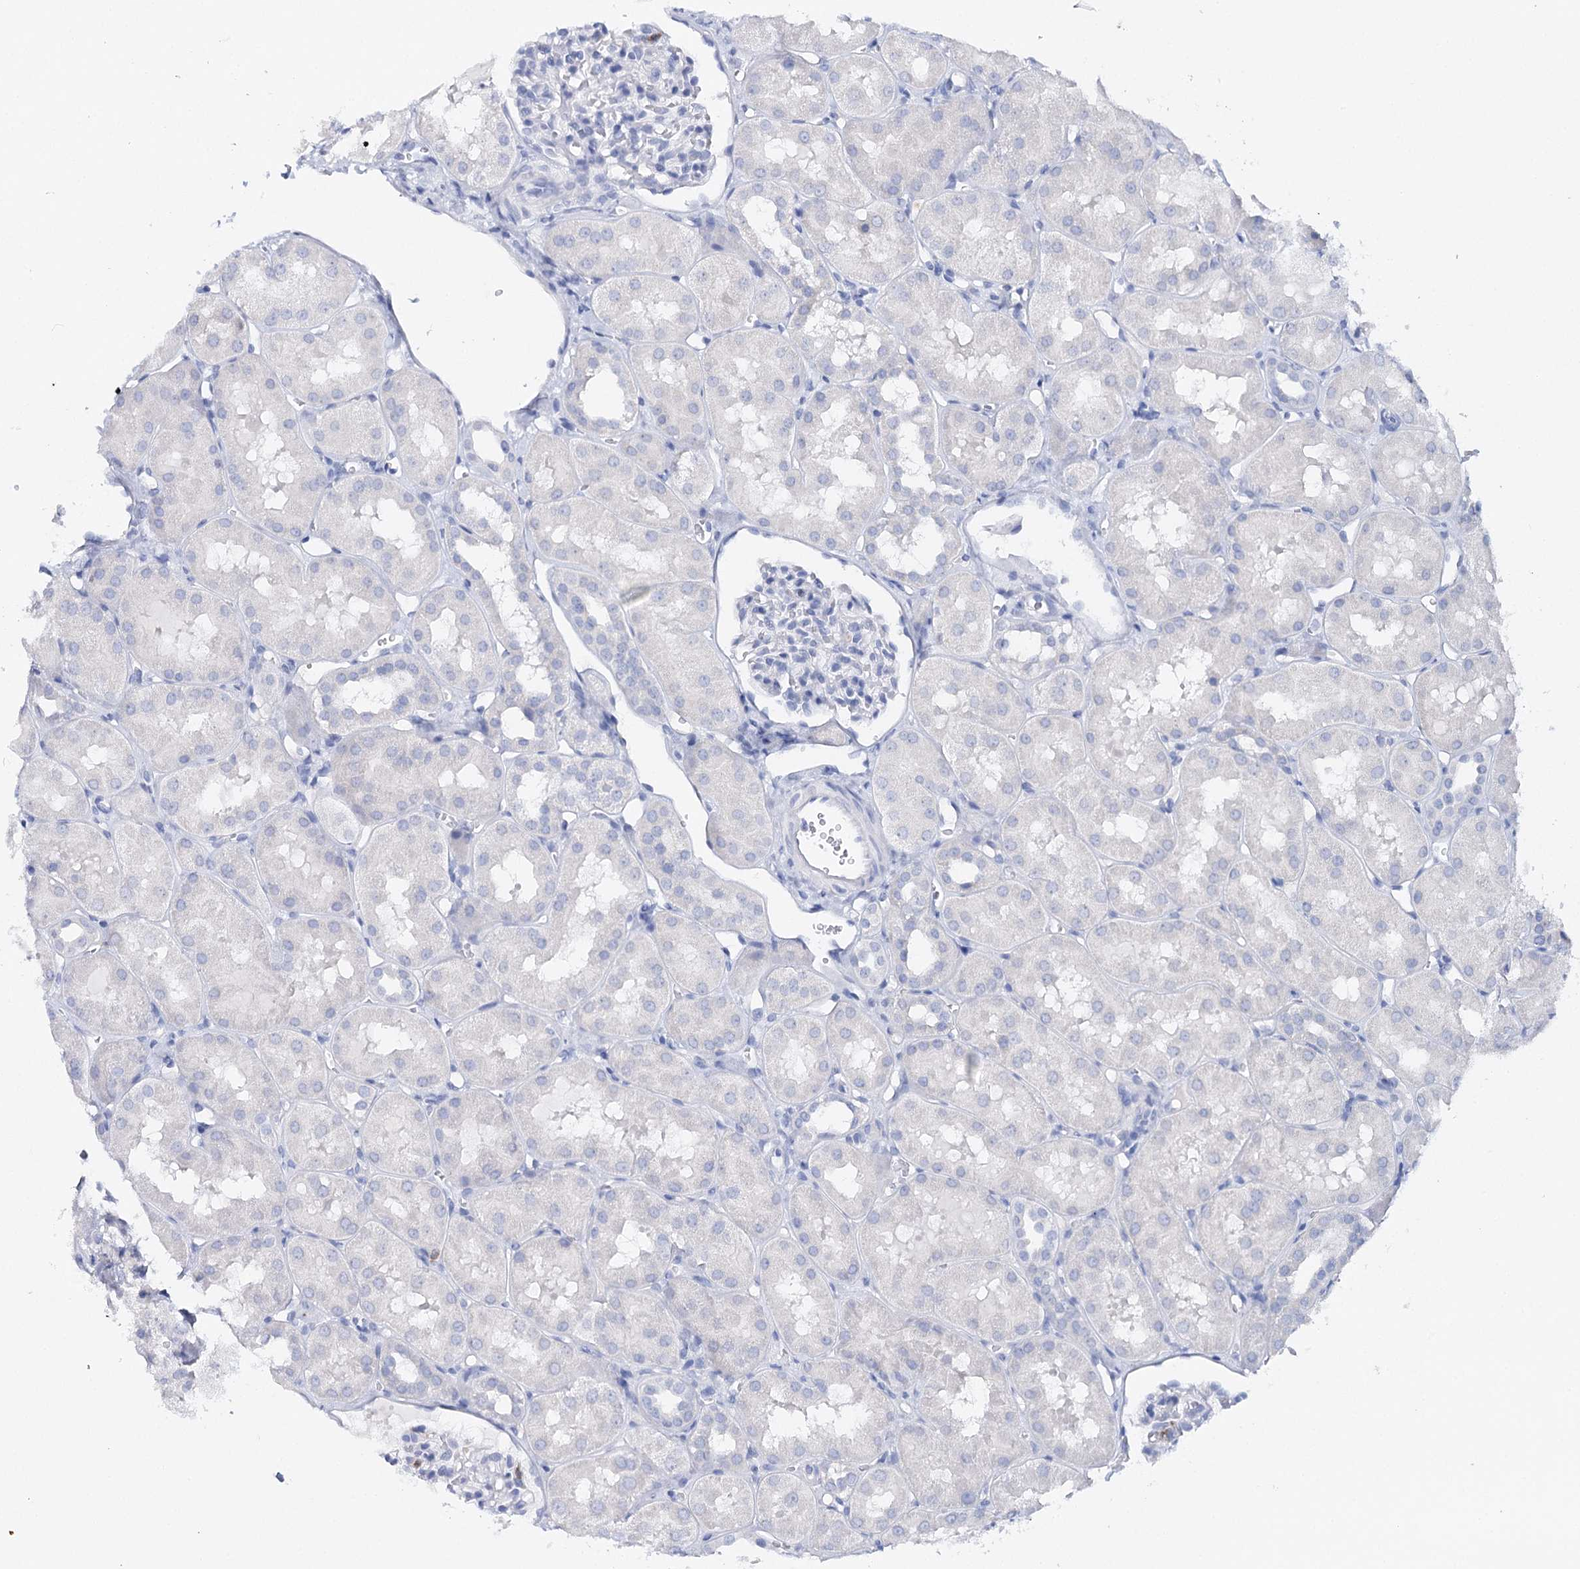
{"staining": {"intensity": "negative", "quantity": "none", "location": "none"}, "tissue": "kidney", "cell_type": "Cells in glomeruli", "image_type": "normal", "snomed": [{"axis": "morphology", "description": "Normal tissue, NOS"}, {"axis": "topography", "description": "Kidney"}, {"axis": "topography", "description": "Urinary bladder"}], "caption": "A high-resolution photomicrograph shows IHC staining of benign kidney, which exhibits no significant expression in cells in glomeruli.", "gene": "CEACAM8", "patient": {"sex": "male", "age": 16}}